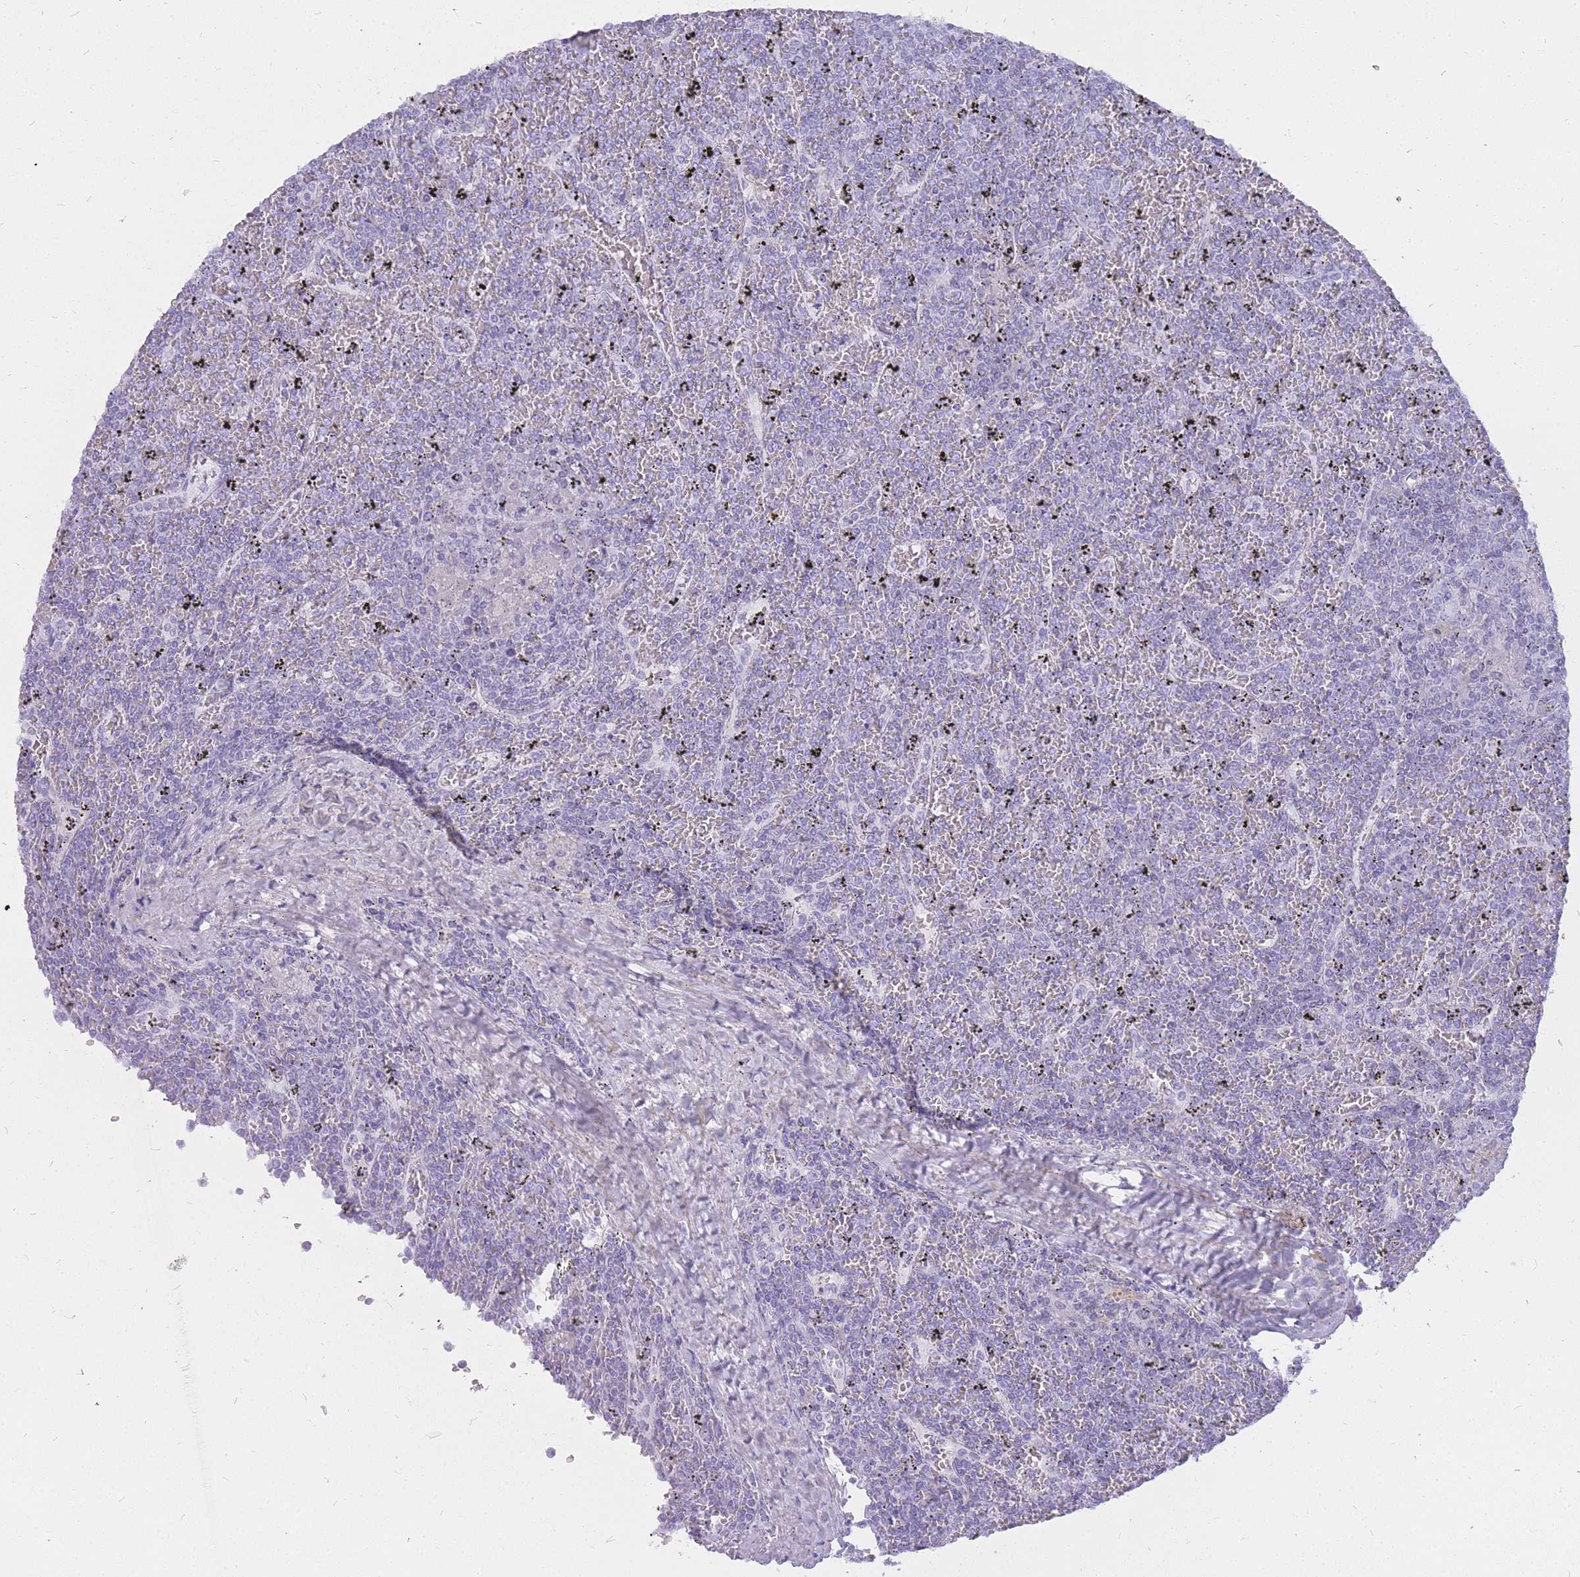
{"staining": {"intensity": "negative", "quantity": "none", "location": "none"}, "tissue": "lymphoma", "cell_type": "Tumor cells", "image_type": "cancer", "snomed": [{"axis": "morphology", "description": "Malignant lymphoma, non-Hodgkin's type, Low grade"}, {"axis": "topography", "description": "Spleen"}], "caption": "Immunohistochemistry of lymphoma demonstrates no expression in tumor cells.", "gene": "INS", "patient": {"sex": "female", "age": 19}}